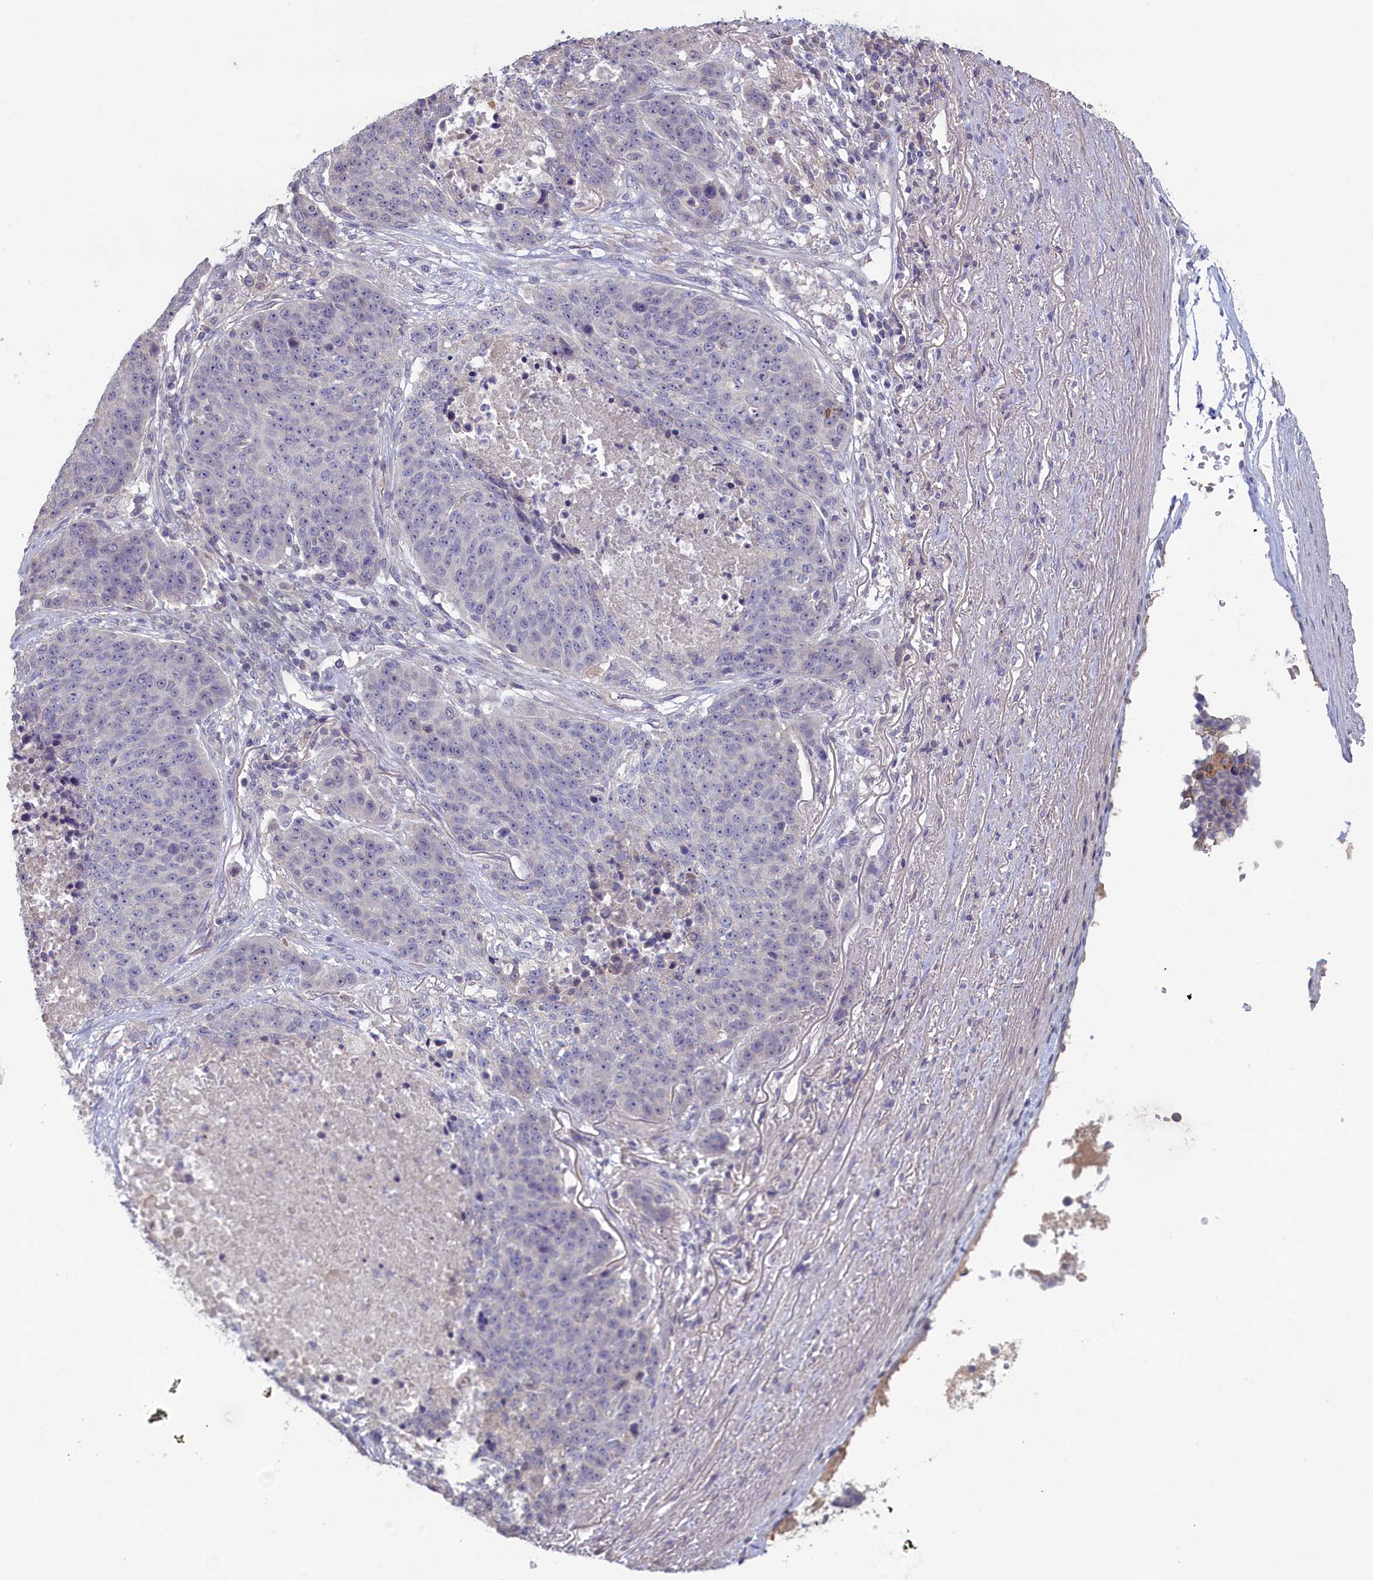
{"staining": {"intensity": "negative", "quantity": "none", "location": "none"}, "tissue": "lung cancer", "cell_type": "Tumor cells", "image_type": "cancer", "snomed": [{"axis": "morphology", "description": "Normal tissue, NOS"}, {"axis": "morphology", "description": "Squamous cell carcinoma, NOS"}, {"axis": "topography", "description": "Lymph node"}, {"axis": "topography", "description": "Lung"}], "caption": "Image shows no significant protein staining in tumor cells of squamous cell carcinoma (lung).", "gene": "ATF7IP2", "patient": {"sex": "male", "age": 66}}